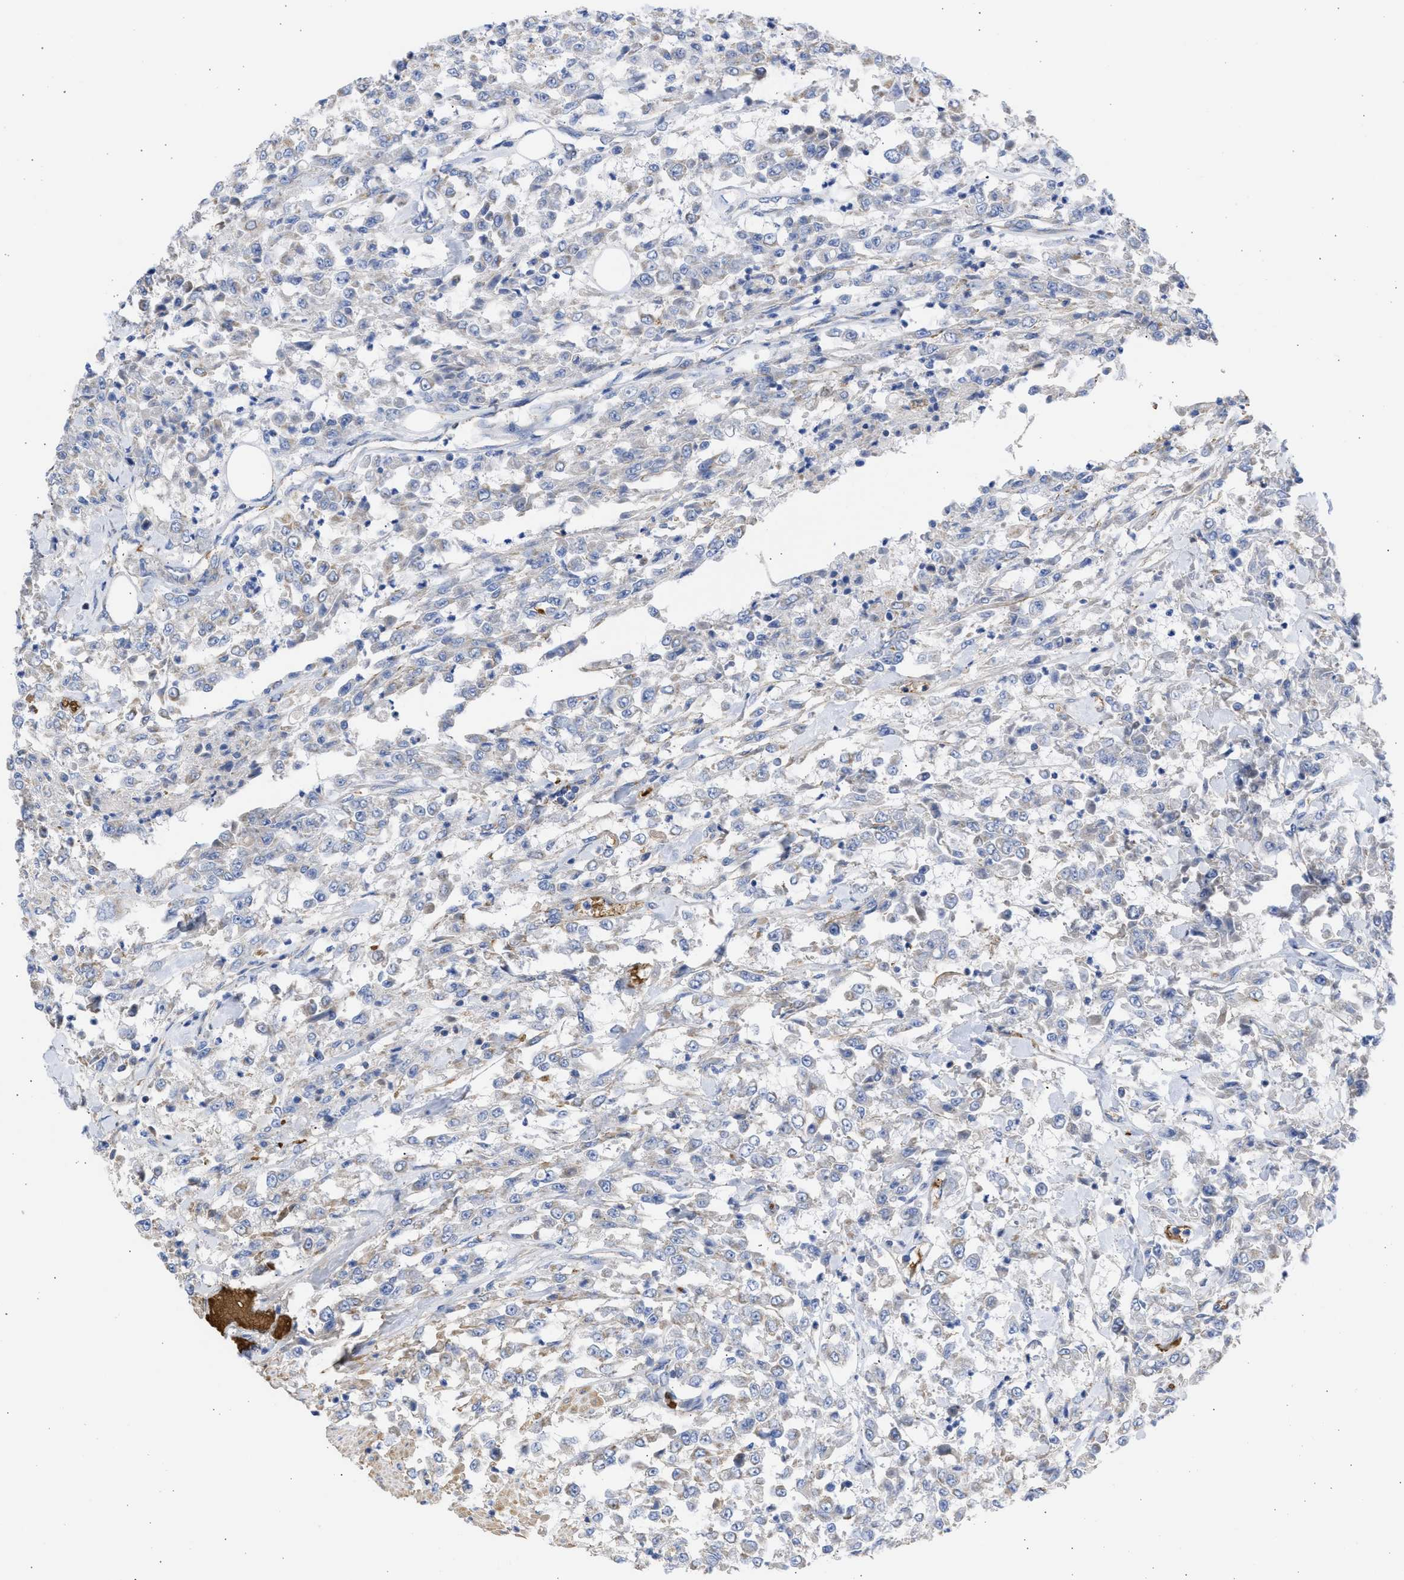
{"staining": {"intensity": "negative", "quantity": "none", "location": "none"}, "tissue": "urothelial cancer", "cell_type": "Tumor cells", "image_type": "cancer", "snomed": [{"axis": "morphology", "description": "Urothelial carcinoma, High grade"}, {"axis": "topography", "description": "Urinary bladder"}], "caption": "High power microscopy histopathology image of an immunohistochemistry (IHC) histopathology image of urothelial carcinoma (high-grade), revealing no significant staining in tumor cells.", "gene": "BTG3", "patient": {"sex": "male", "age": 46}}